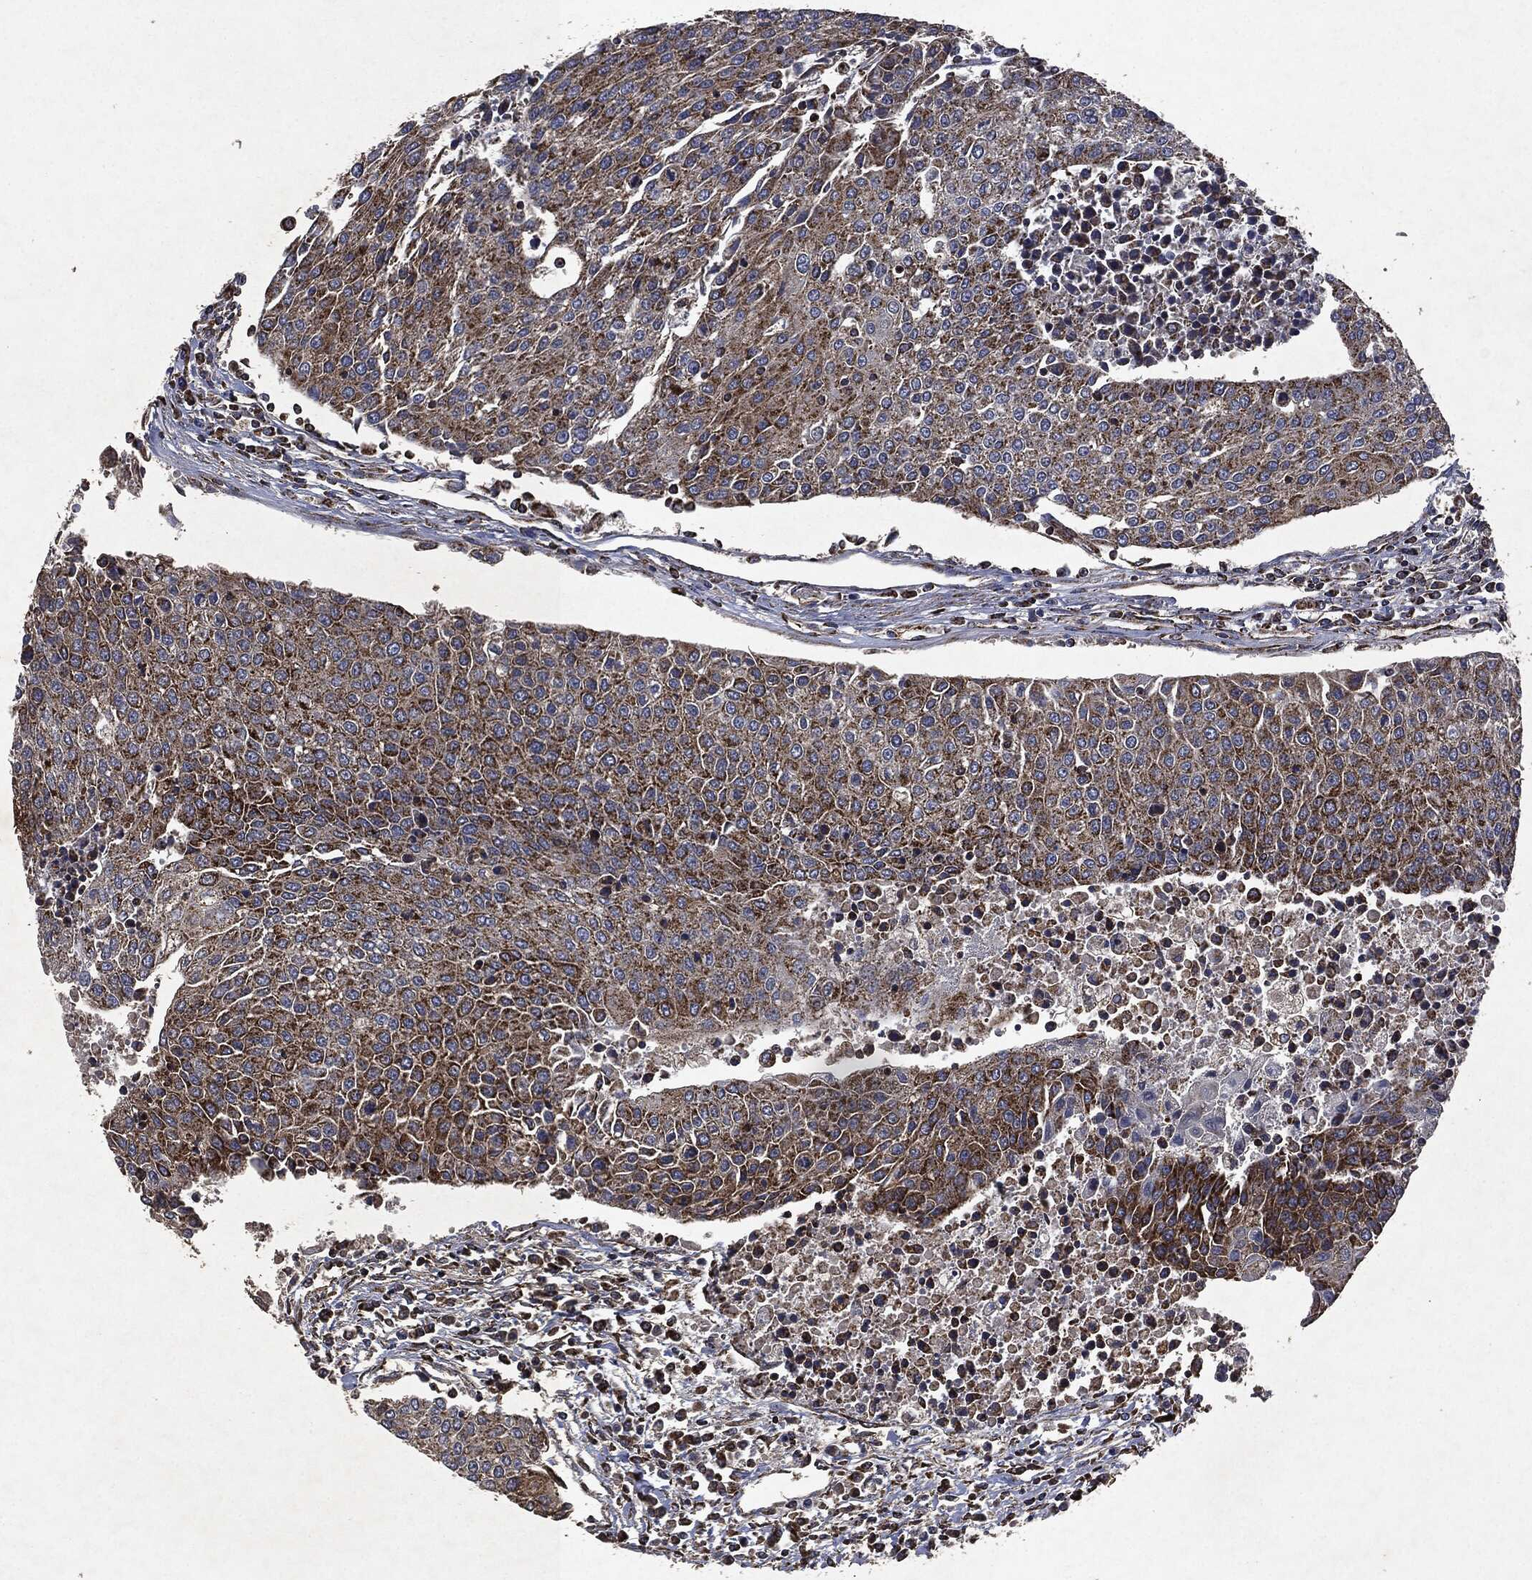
{"staining": {"intensity": "moderate", "quantity": ">75%", "location": "cytoplasmic/membranous"}, "tissue": "urothelial cancer", "cell_type": "Tumor cells", "image_type": "cancer", "snomed": [{"axis": "morphology", "description": "Urothelial carcinoma, High grade"}, {"axis": "topography", "description": "Urinary bladder"}], "caption": "Approximately >75% of tumor cells in human urothelial cancer demonstrate moderate cytoplasmic/membranous protein expression as visualized by brown immunohistochemical staining.", "gene": "RYK", "patient": {"sex": "female", "age": 85}}